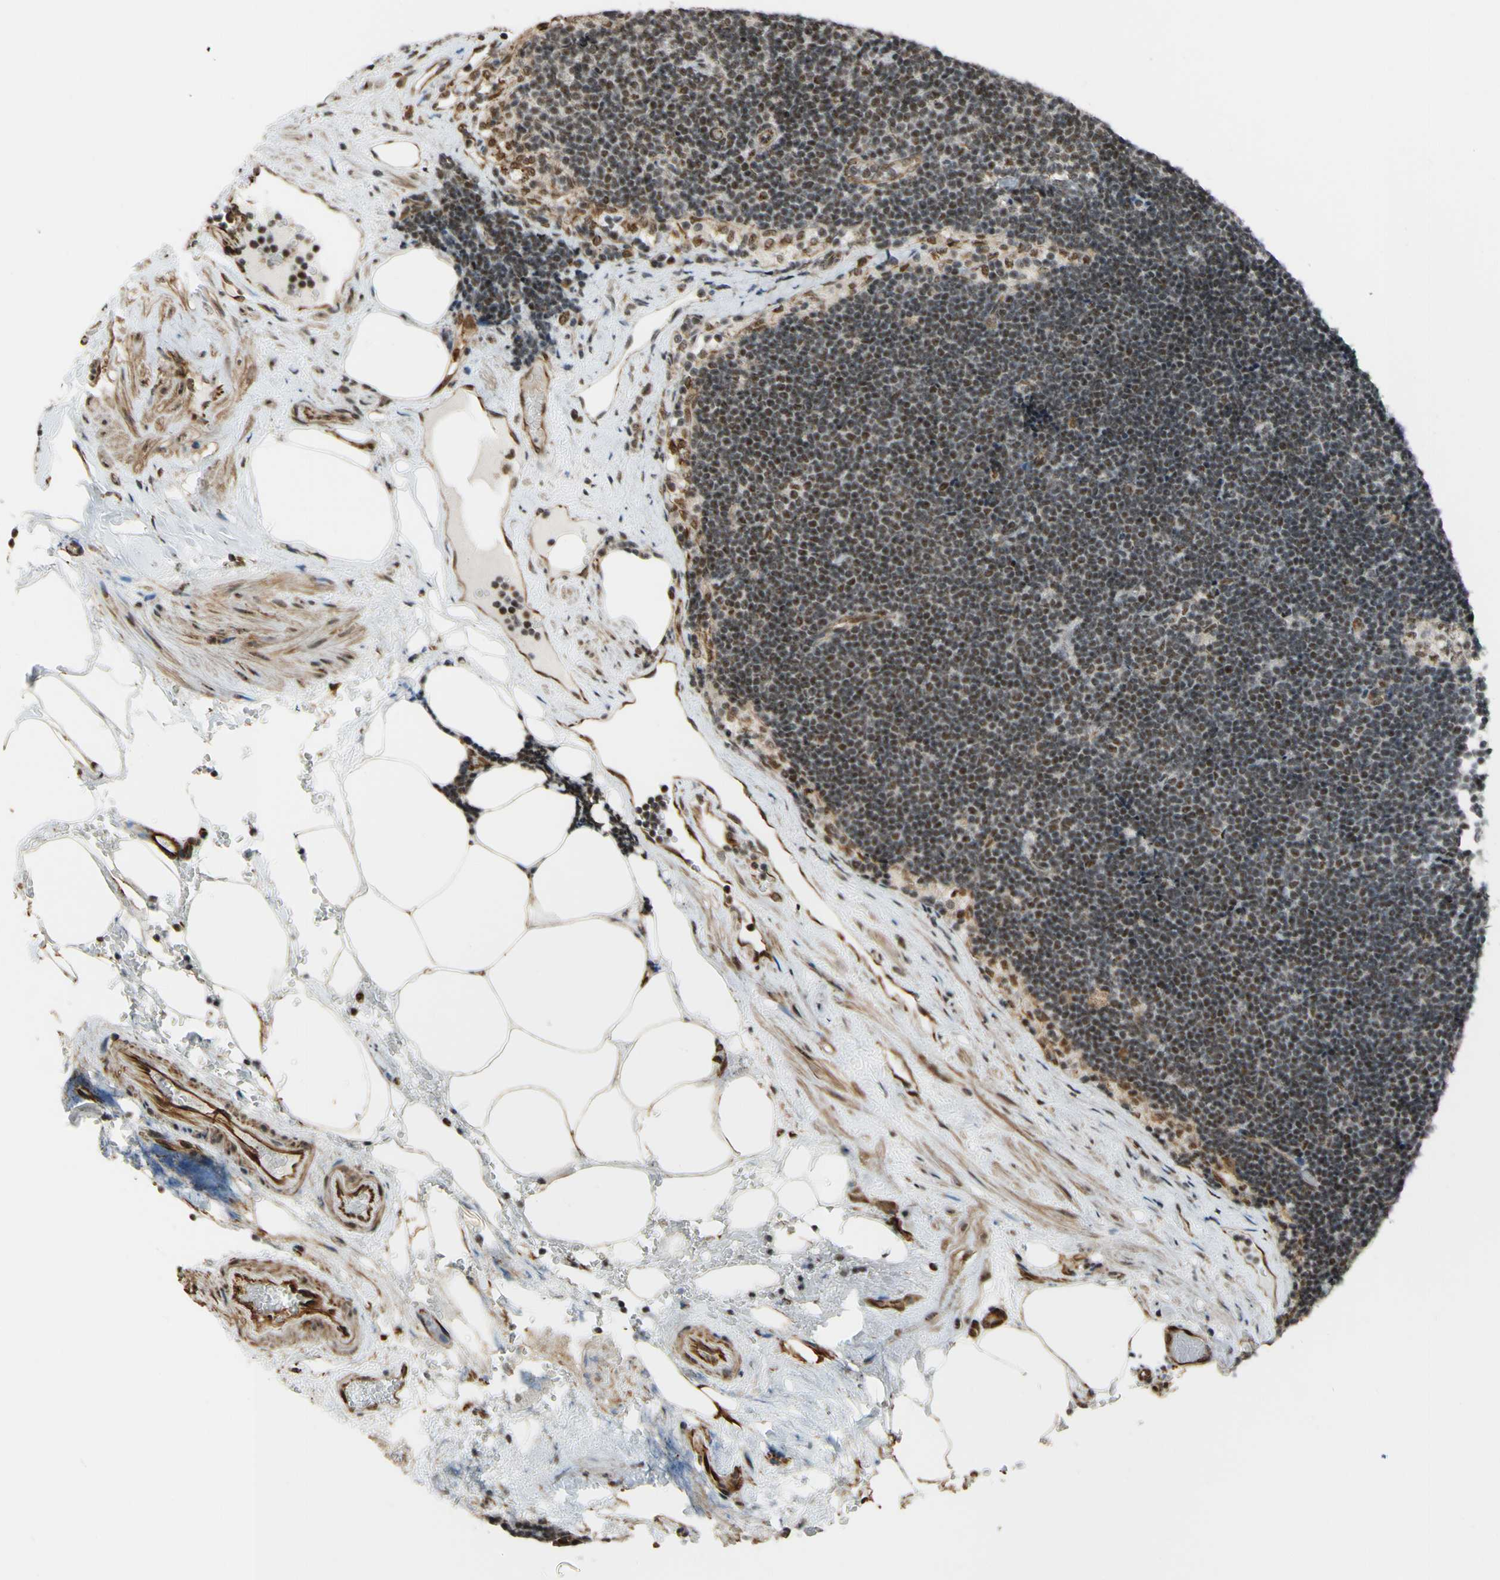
{"staining": {"intensity": "moderate", "quantity": ">75%", "location": "nuclear"}, "tissue": "lymph node", "cell_type": "Germinal center cells", "image_type": "normal", "snomed": [{"axis": "morphology", "description": "Normal tissue, NOS"}, {"axis": "topography", "description": "Lymph node"}], "caption": "A brown stain shows moderate nuclear staining of a protein in germinal center cells of normal human lymph node. Using DAB (brown) and hematoxylin (blue) stains, captured at high magnification using brightfield microscopy.", "gene": "SAP18", "patient": {"sex": "male", "age": 63}}